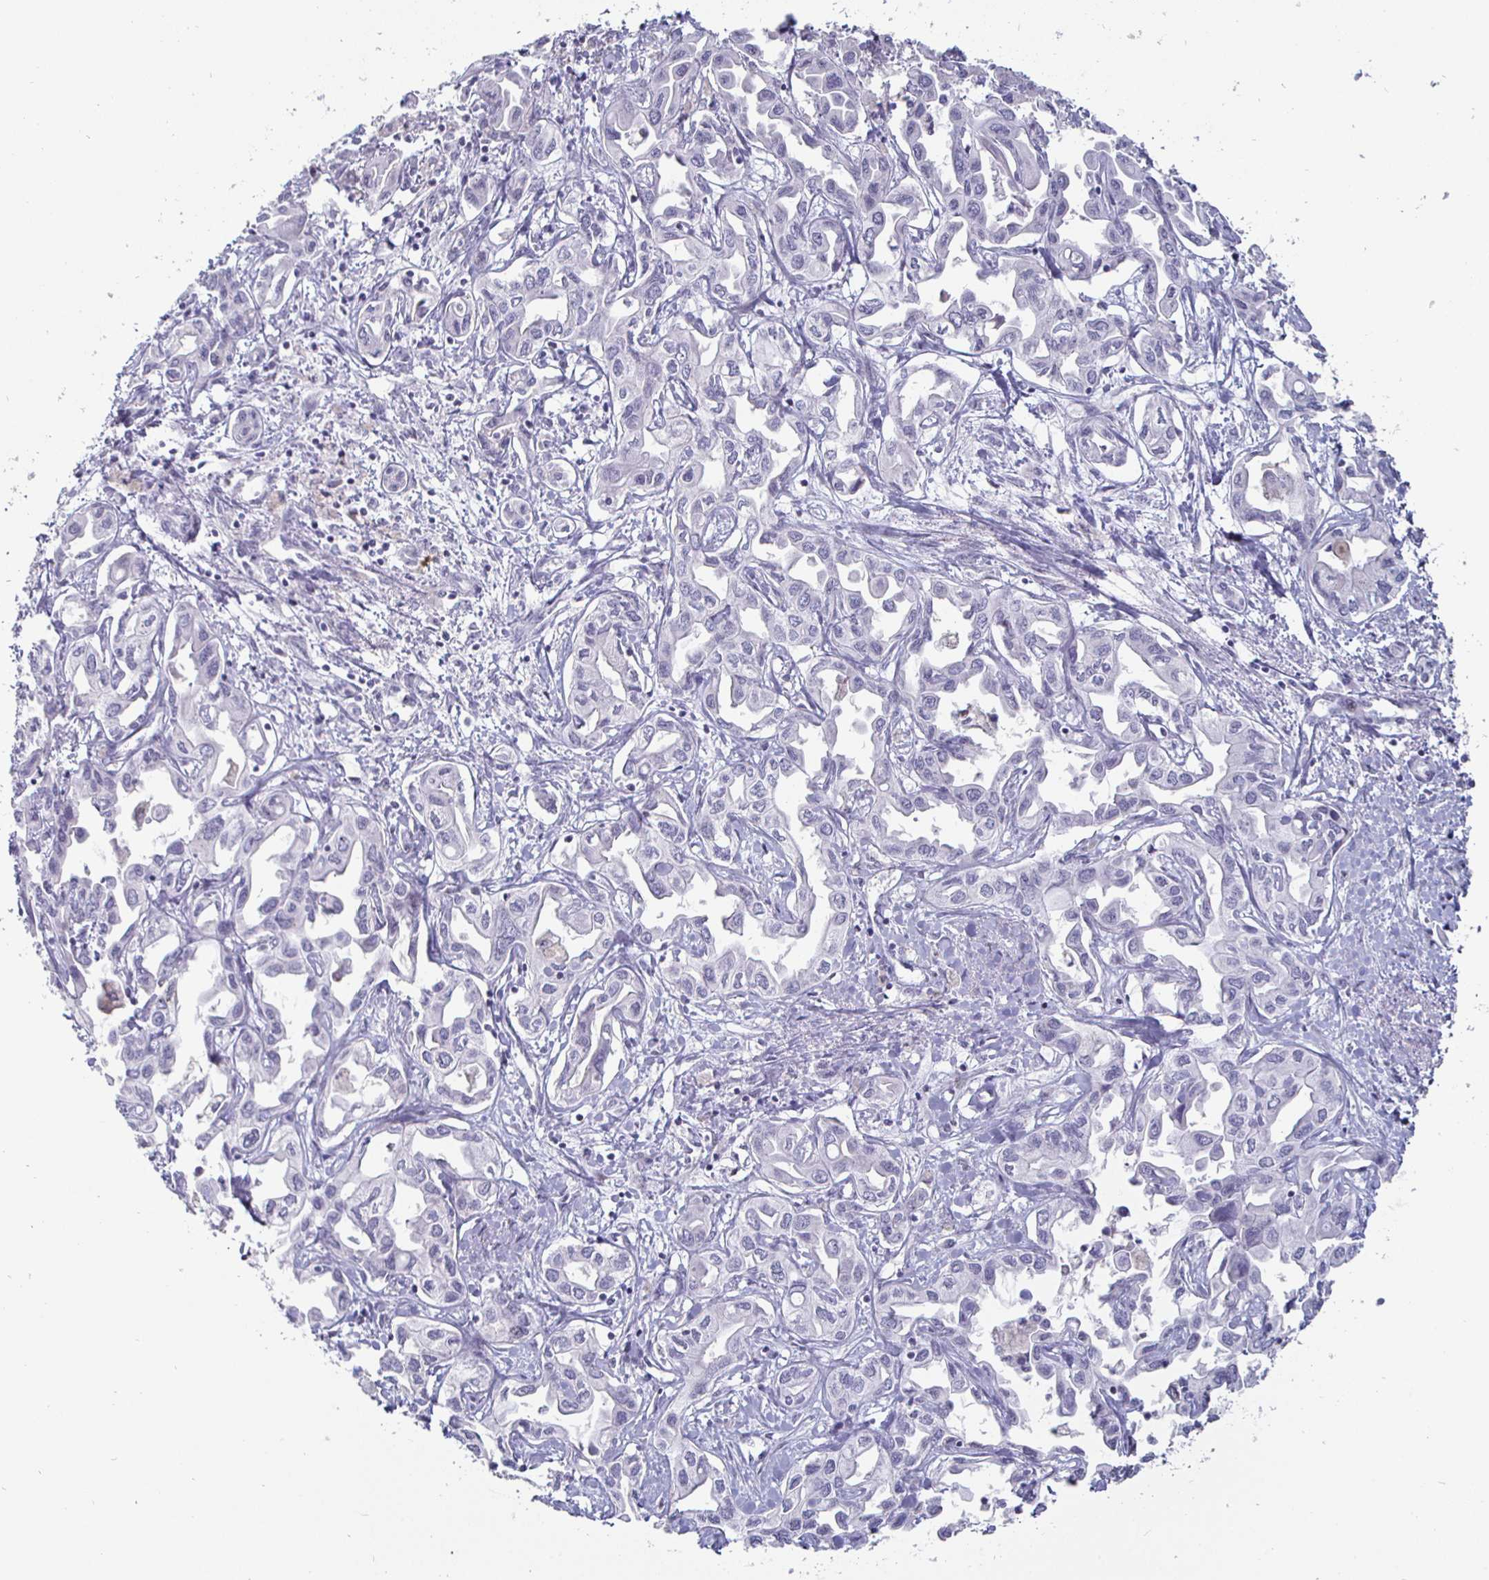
{"staining": {"intensity": "negative", "quantity": "none", "location": "none"}, "tissue": "liver cancer", "cell_type": "Tumor cells", "image_type": "cancer", "snomed": [{"axis": "morphology", "description": "Cholangiocarcinoma"}, {"axis": "topography", "description": "Liver"}], "caption": "This is a histopathology image of immunohistochemistry (IHC) staining of liver cholangiocarcinoma, which shows no staining in tumor cells.", "gene": "DMRTB1", "patient": {"sex": "female", "age": 64}}